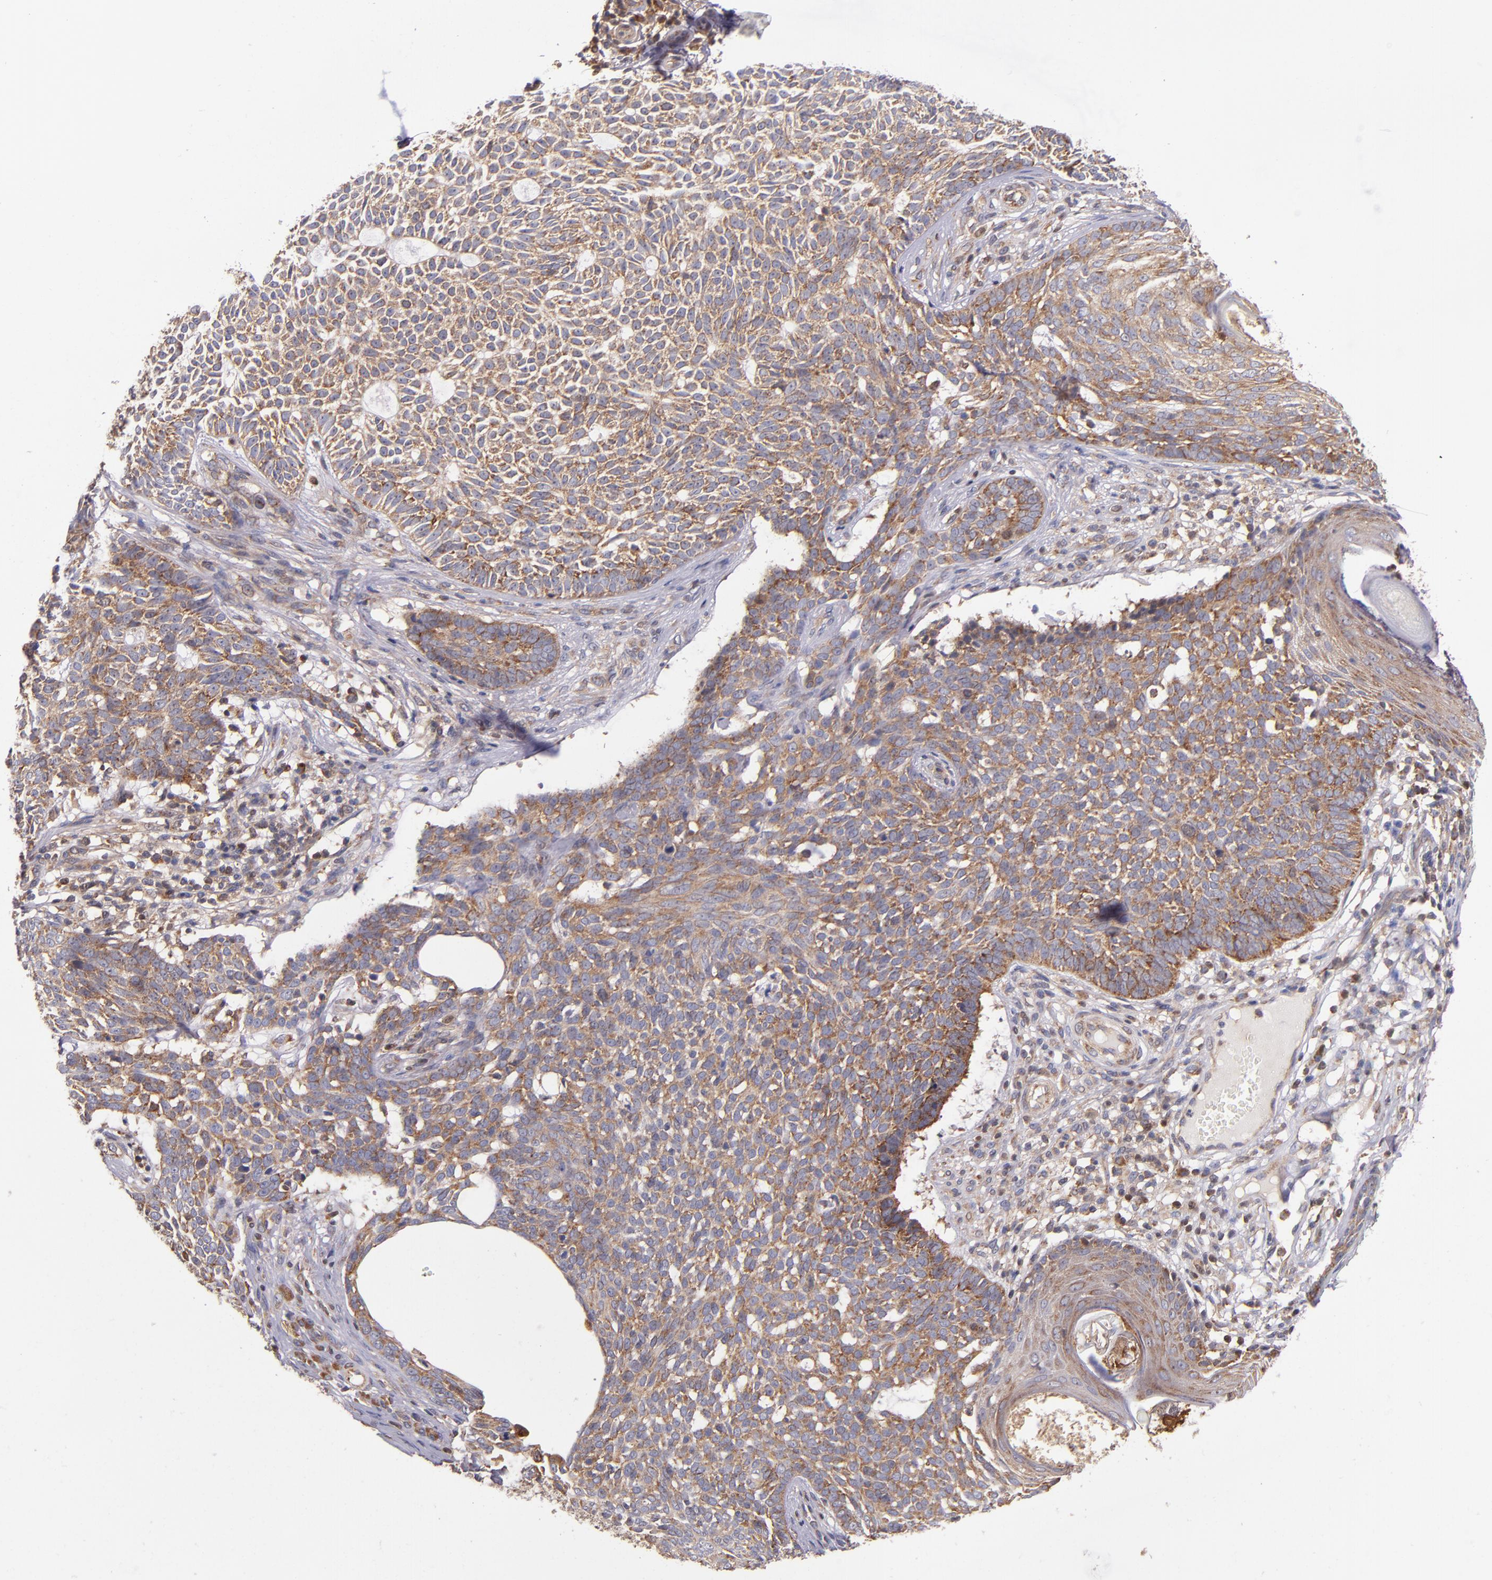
{"staining": {"intensity": "moderate", "quantity": ">75%", "location": "cytoplasmic/membranous"}, "tissue": "skin cancer", "cell_type": "Tumor cells", "image_type": "cancer", "snomed": [{"axis": "morphology", "description": "Basal cell carcinoma"}, {"axis": "topography", "description": "Skin"}], "caption": "Immunohistochemical staining of skin basal cell carcinoma shows moderate cytoplasmic/membranous protein staining in approximately >75% of tumor cells.", "gene": "EIF4ENIF1", "patient": {"sex": "male", "age": 74}}